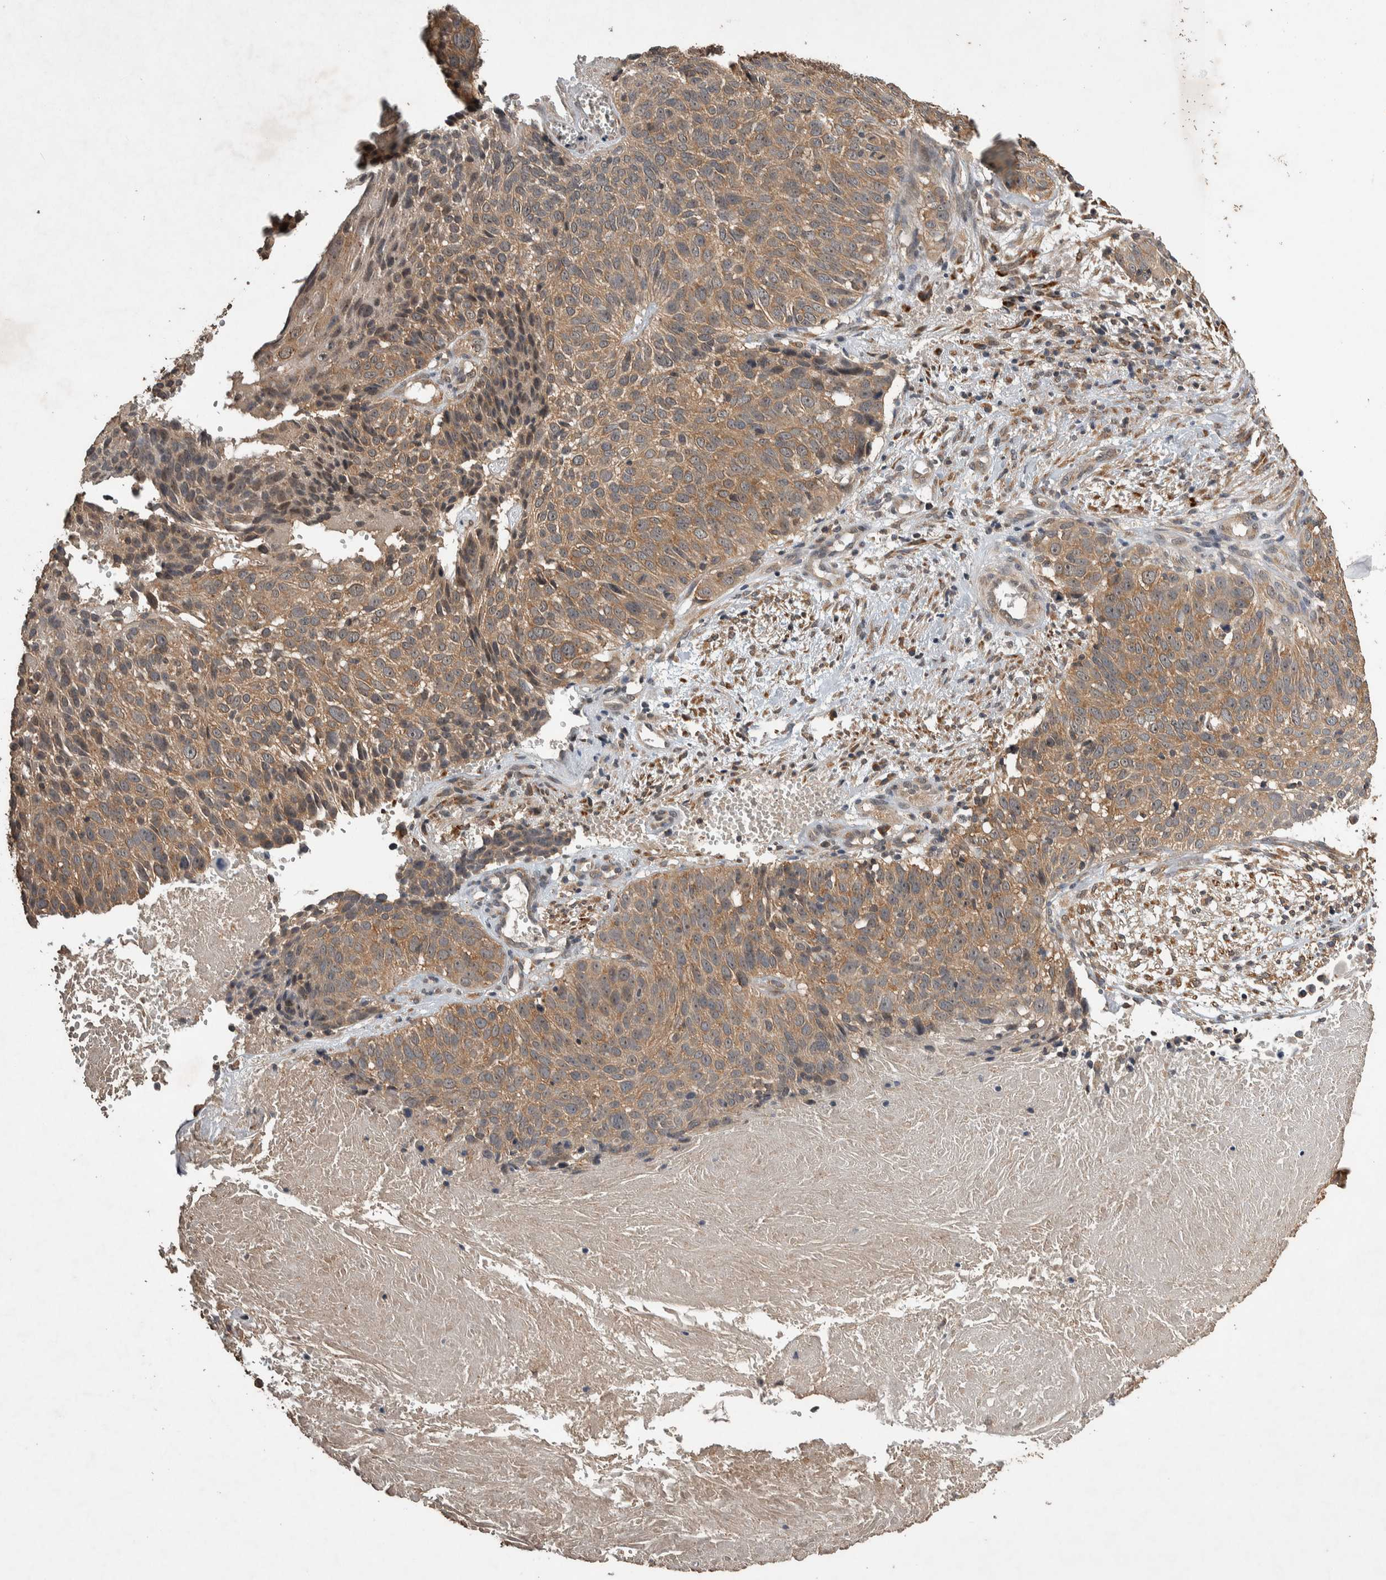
{"staining": {"intensity": "moderate", "quantity": ">75%", "location": "cytoplasmic/membranous"}, "tissue": "cervical cancer", "cell_type": "Tumor cells", "image_type": "cancer", "snomed": [{"axis": "morphology", "description": "Squamous cell carcinoma, NOS"}, {"axis": "topography", "description": "Cervix"}], "caption": "Human cervical squamous cell carcinoma stained with a brown dye demonstrates moderate cytoplasmic/membranous positive staining in about >75% of tumor cells.", "gene": "DVL2", "patient": {"sex": "female", "age": 74}}